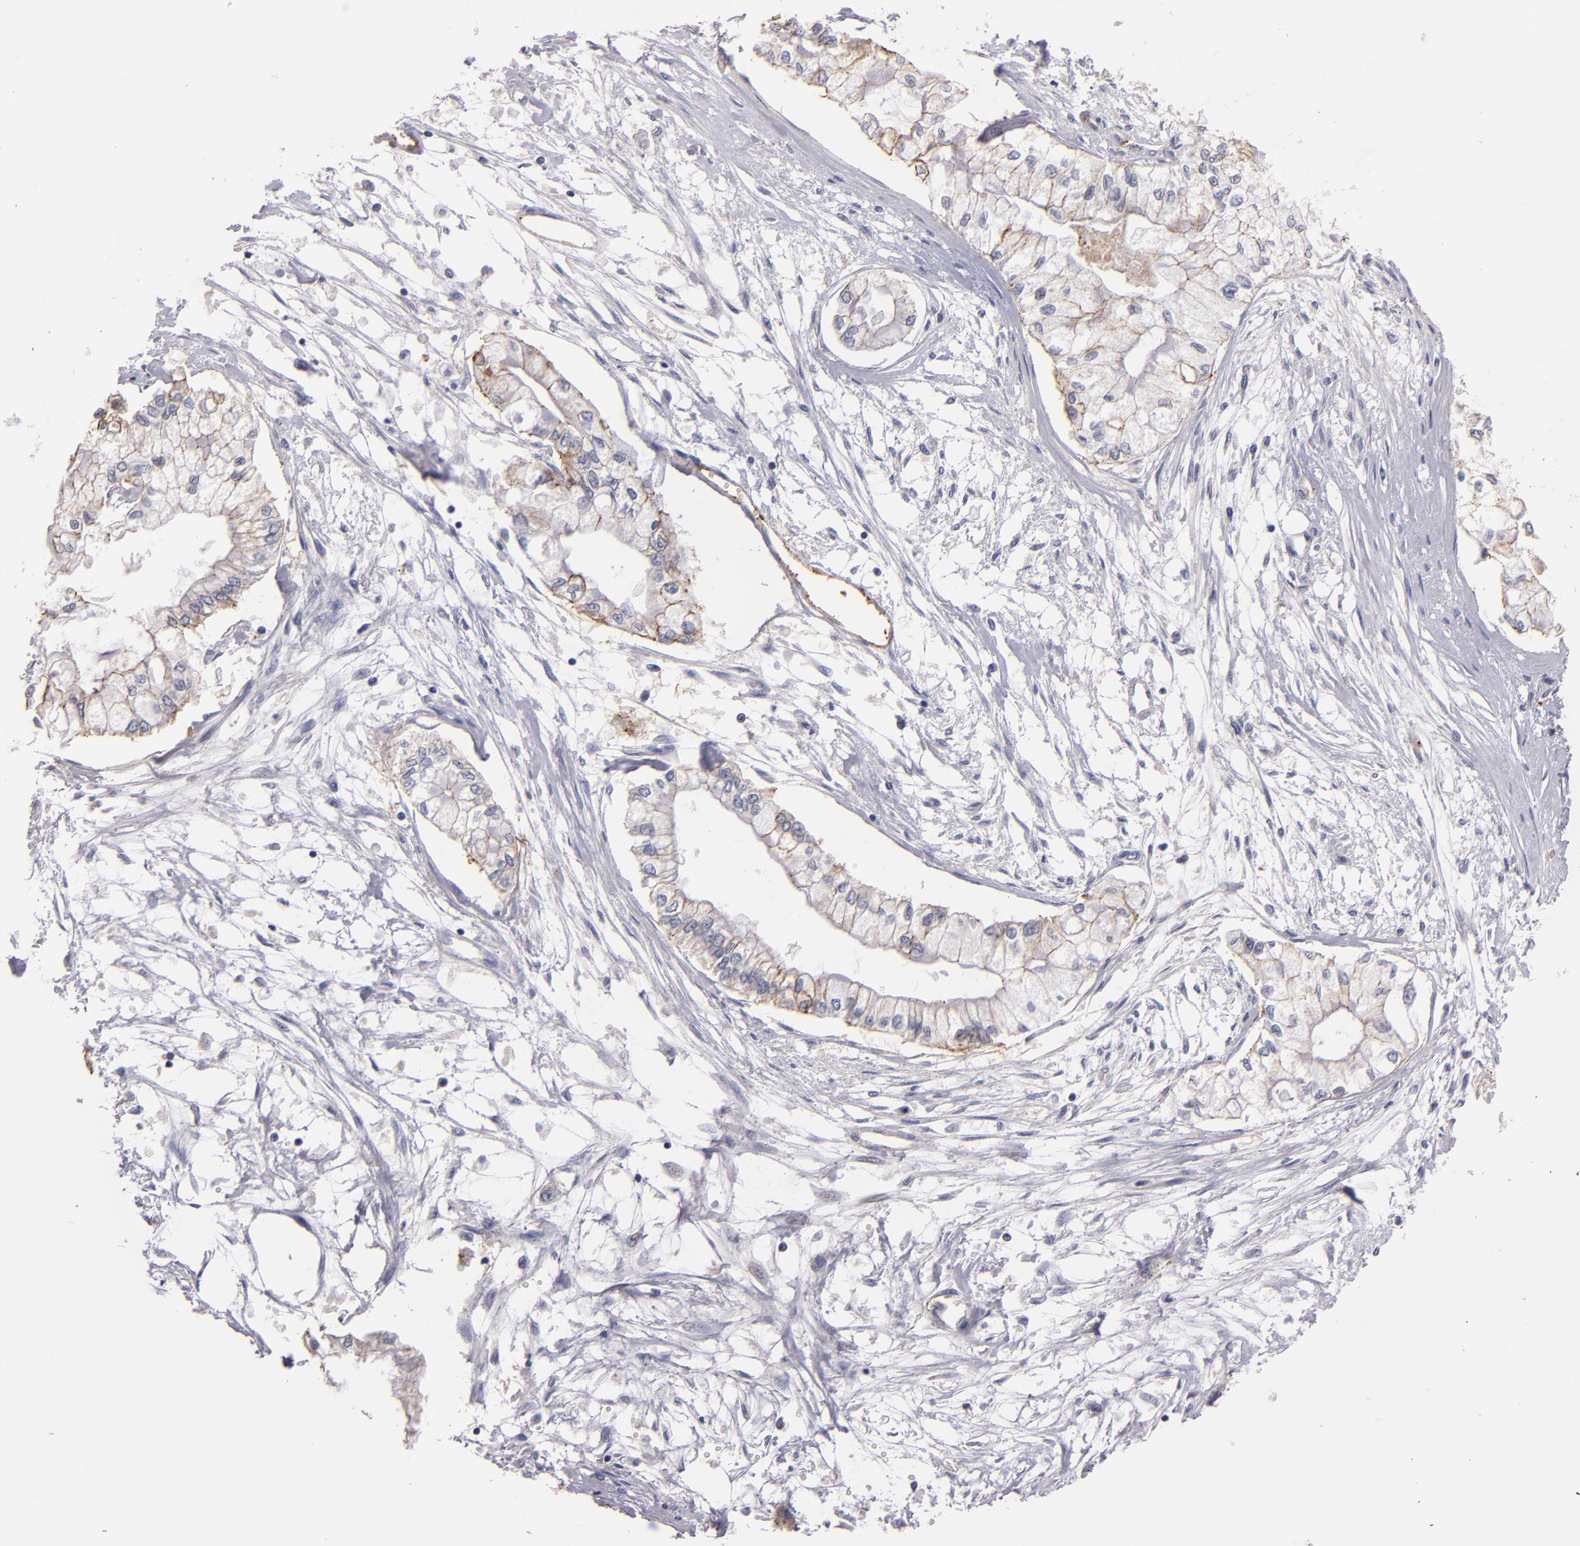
{"staining": {"intensity": "moderate", "quantity": "25%-75%", "location": "cytoplasmic/membranous"}, "tissue": "pancreatic cancer", "cell_type": "Tumor cells", "image_type": "cancer", "snomed": [{"axis": "morphology", "description": "Adenocarcinoma, NOS"}, {"axis": "topography", "description": "Pancreas"}], "caption": "This histopathology image exhibits IHC staining of pancreatic cancer (adenocarcinoma), with medium moderate cytoplasmic/membranous expression in about 25%-75% of tumor cells.", "gene": "CLDN5", "patient": {"sex": "male", "age": 79}}